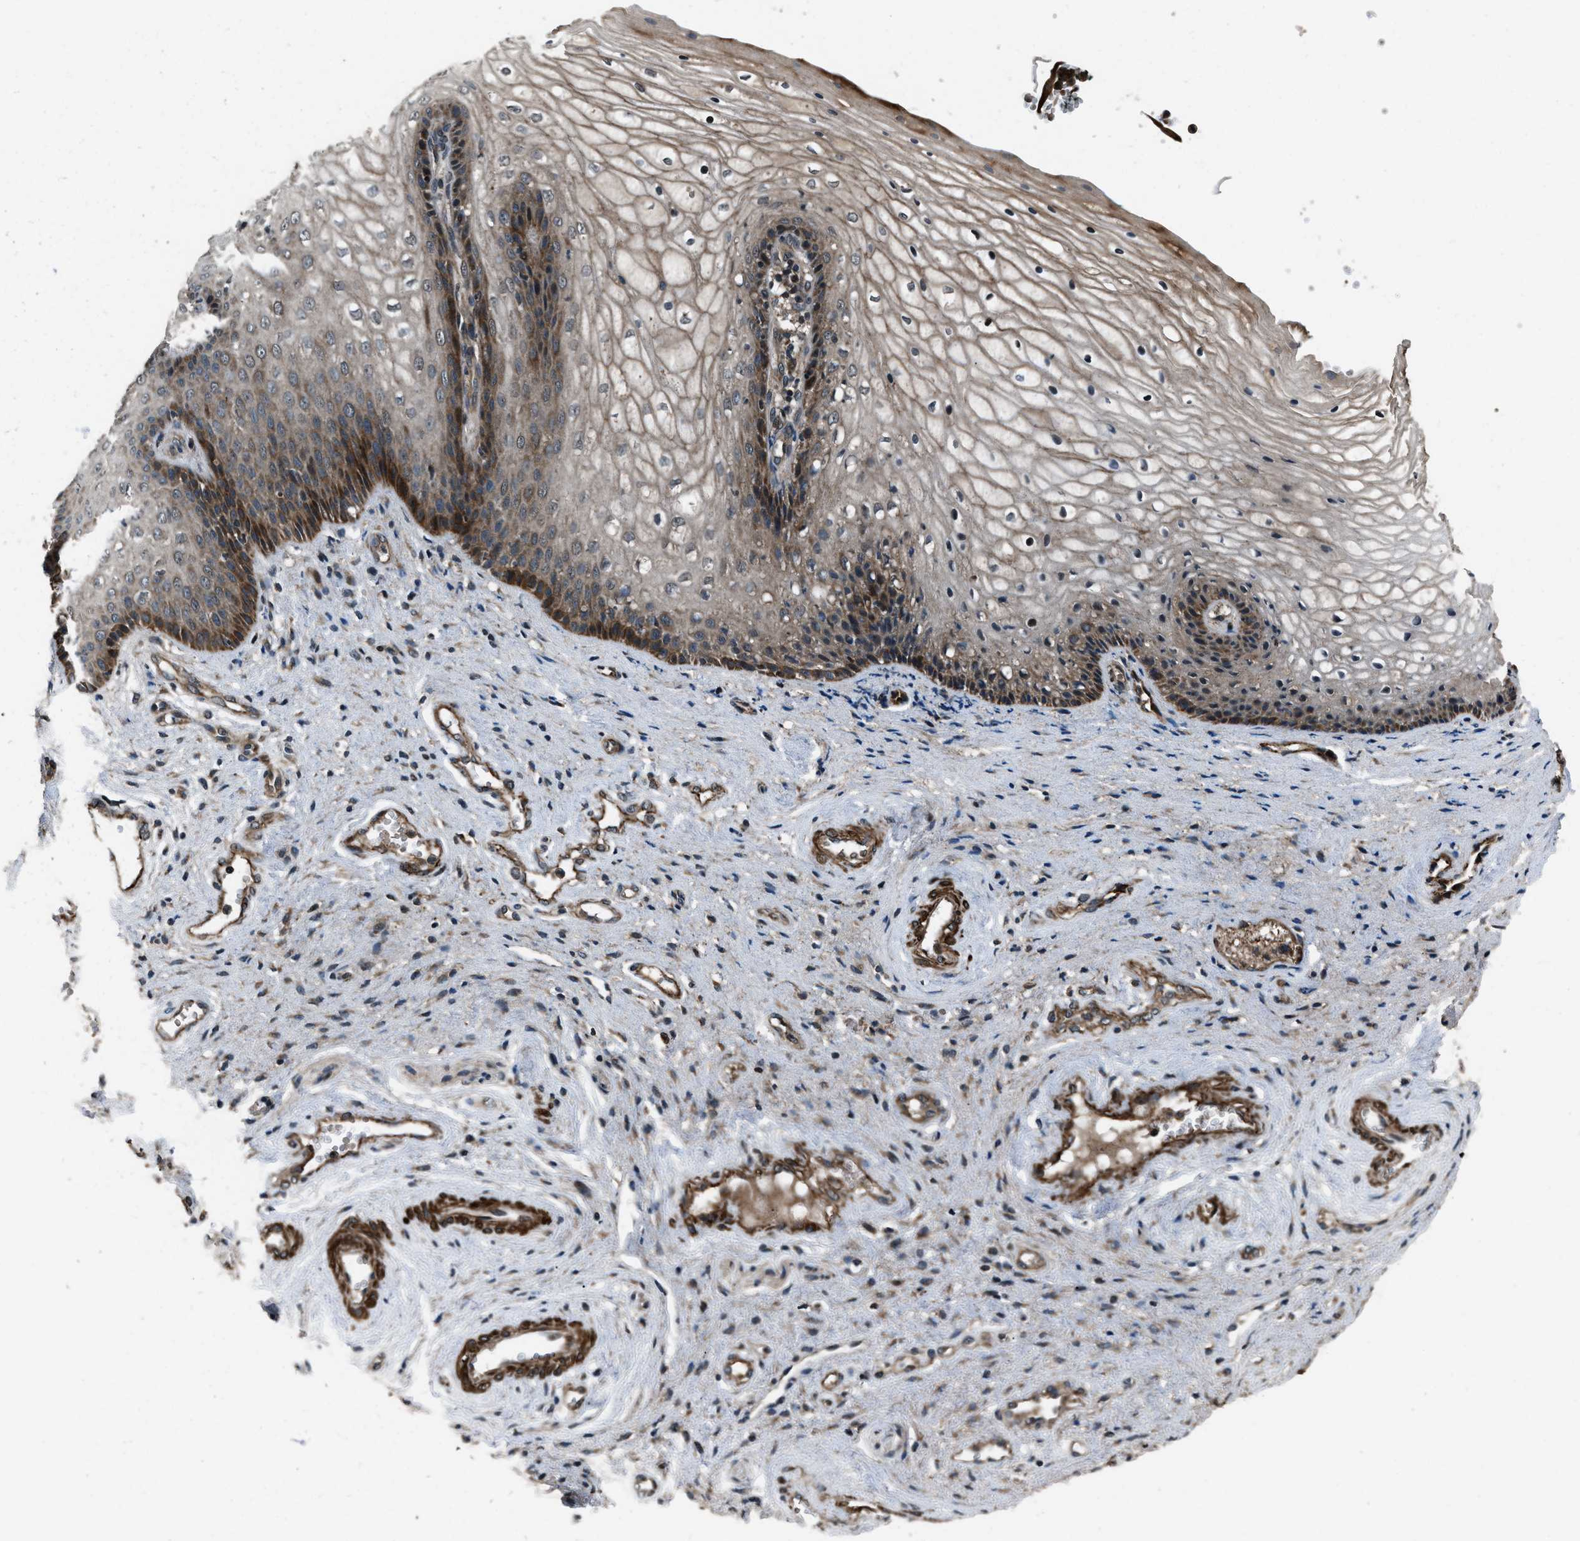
{"staining": {"intensity": "moderate", "quantity": ">75%", "location": "cytoplasmic/membranous"}, "tissue": "vagina", "cell_type": "Squamous epithelial cells", "image_type": "normal", "snomed": [{"axis": "morphology", "description": "Normal tissue, NOS"}, {"axis": "topography", "description": "Vagina"}], "caption": "Human vagina stained with a brown dye exhibits moderate cytoplasmic/membranous positive positivity in approximately >75% of squamous epithelial cells.", "gene": "IRAK4", "patient": {"sex": "female", "age": 34}}